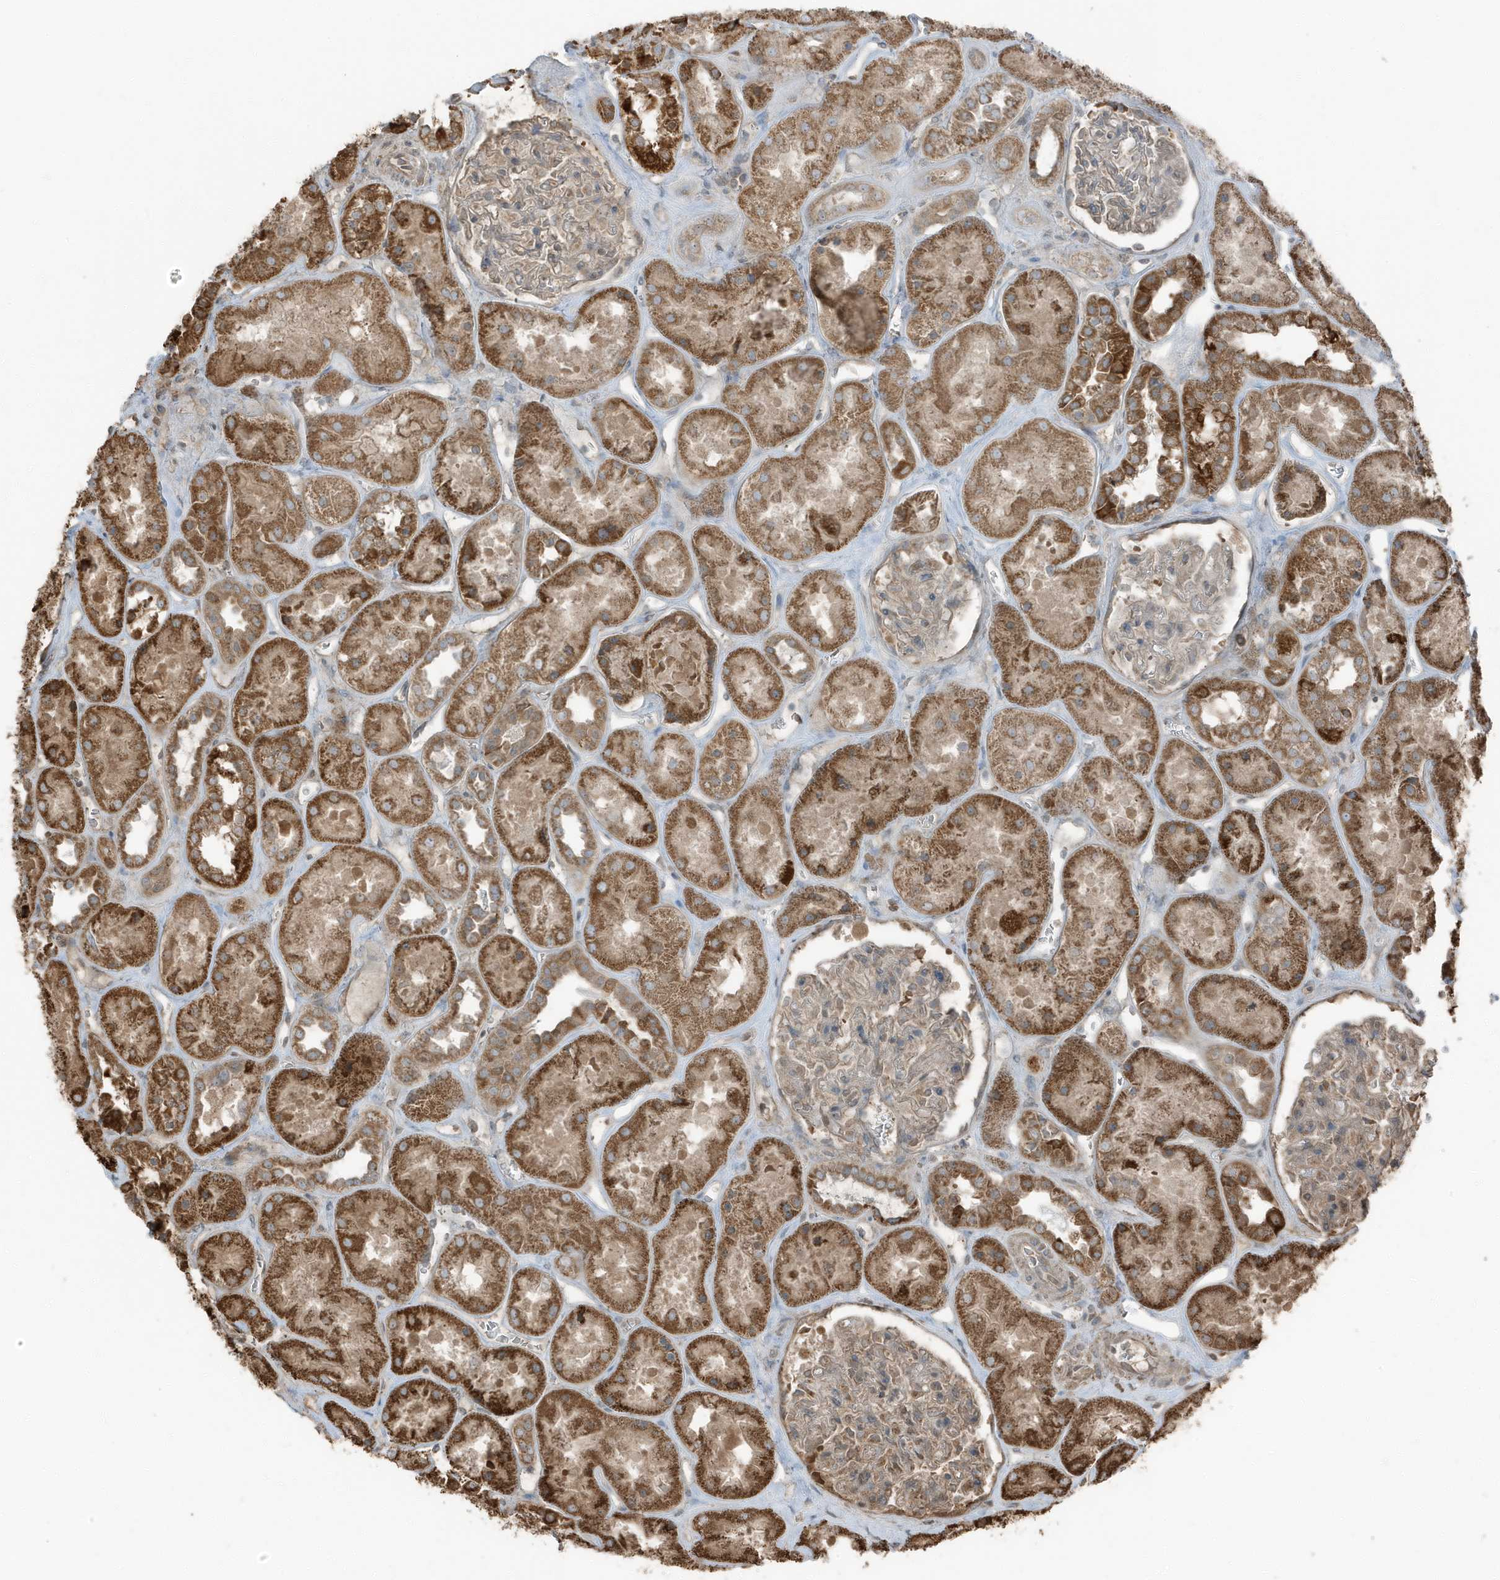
{"staining": {"intensity": "weak", "quantity": "25%-75%", "location": "cytoplasmic/membranous"}, "tissue": "kidney", "cell_type": "Cells in glomeruli", "image_type": "normal", "snomed": [{"axis": "morphology", "description": "Normal tissue, NOS"}, {"axis": "topography", "description": "Kidney"}], "caption": "Immunohistochemistry (DAB (3,3'-diaminobenzidine)) staining of normal kidney shows weak cytoplasmic/membranous protein staining in about 25%-75% of cells in glomeruli.", "gene": "AZI2", "patient": {"sex": "male", "age": 70}}